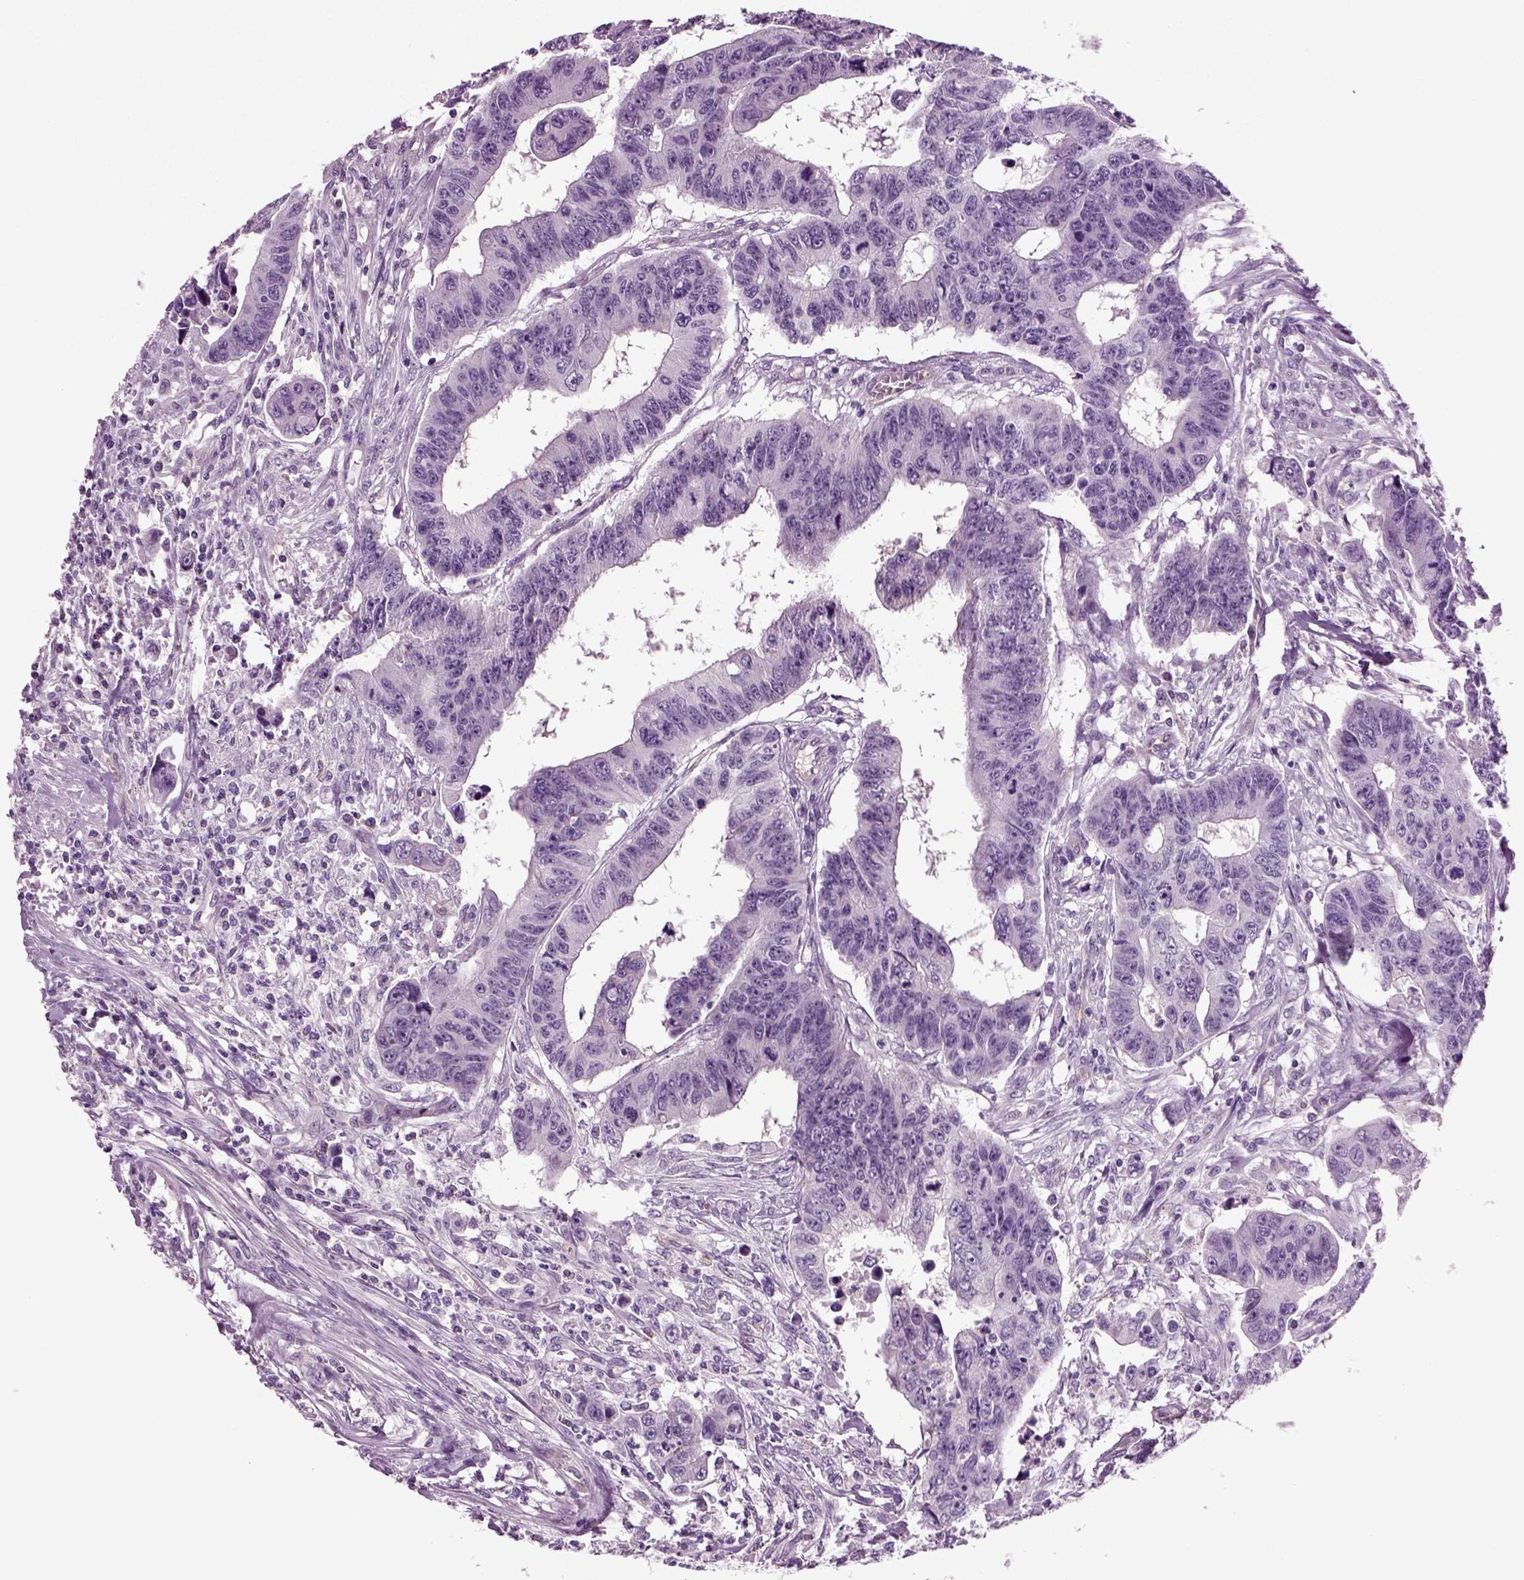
{"staining": {"intensity": "negative", "quantity": "none", "location": "none"}, "tissue": "colorectal cancer", "cell_type": "Tumor cells", "image_type": "cancer", "snomed": [{"axis": "morphology", "description": "Adenocarcinoma, NOS"}, {"axis": "topography", "description": "Rectum"}], "caption": "The image exhibits no significant staining in tumor cells of colorectal cancer (adenocarcinoma). The staining was performed using DAB (3,3'-diaminobenzidine) to visualize the protein expression in brown, while the nuclei were stained in blue with hematoxylin (Magnification: 20x).", "gene": "COL9A2", "patient": {"sex": "female", "age": 85}}